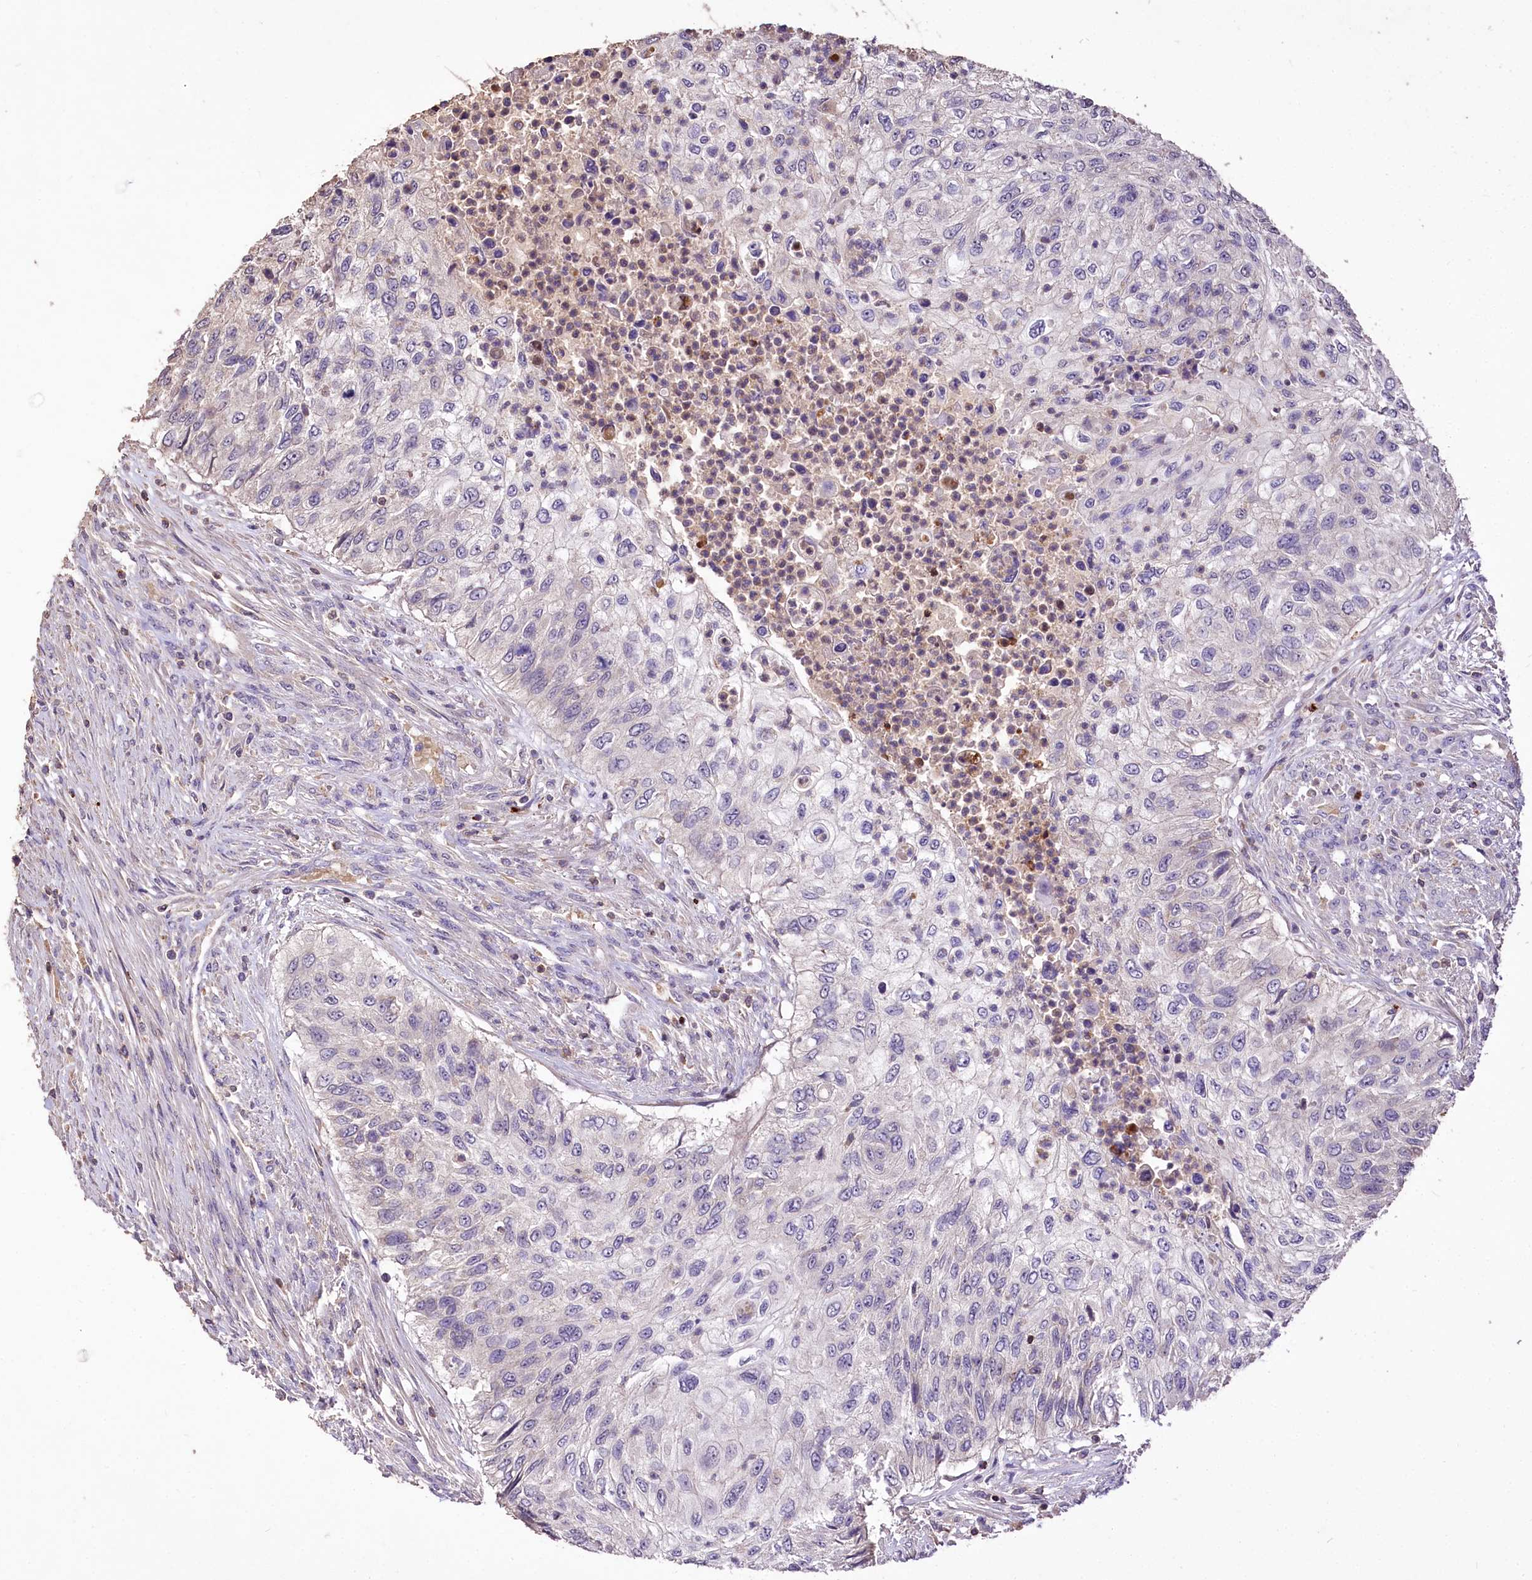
{"staining": {"intensity": "negative", "quantity": "none", "location": "none"}, "tissue": "urothelial cancer", "cell_type": "Tumor cells", "image_type": "cancer", "snomed": [{"axis": "morphology", "description": "Urothelial carcinoma, High grade"}, {"axis": "topography", "description": "Urinary bladder"}], "caption": "There is no significant staining in tumor cells of high-grade urothelial carcinoma. (DAB (3,3'-diaminobenzidine) immunohistochemistry (IHC) with hematoxylin counter stain).", "gene": "SERGEF", "patient": {"sex": "female", "age": 60}}